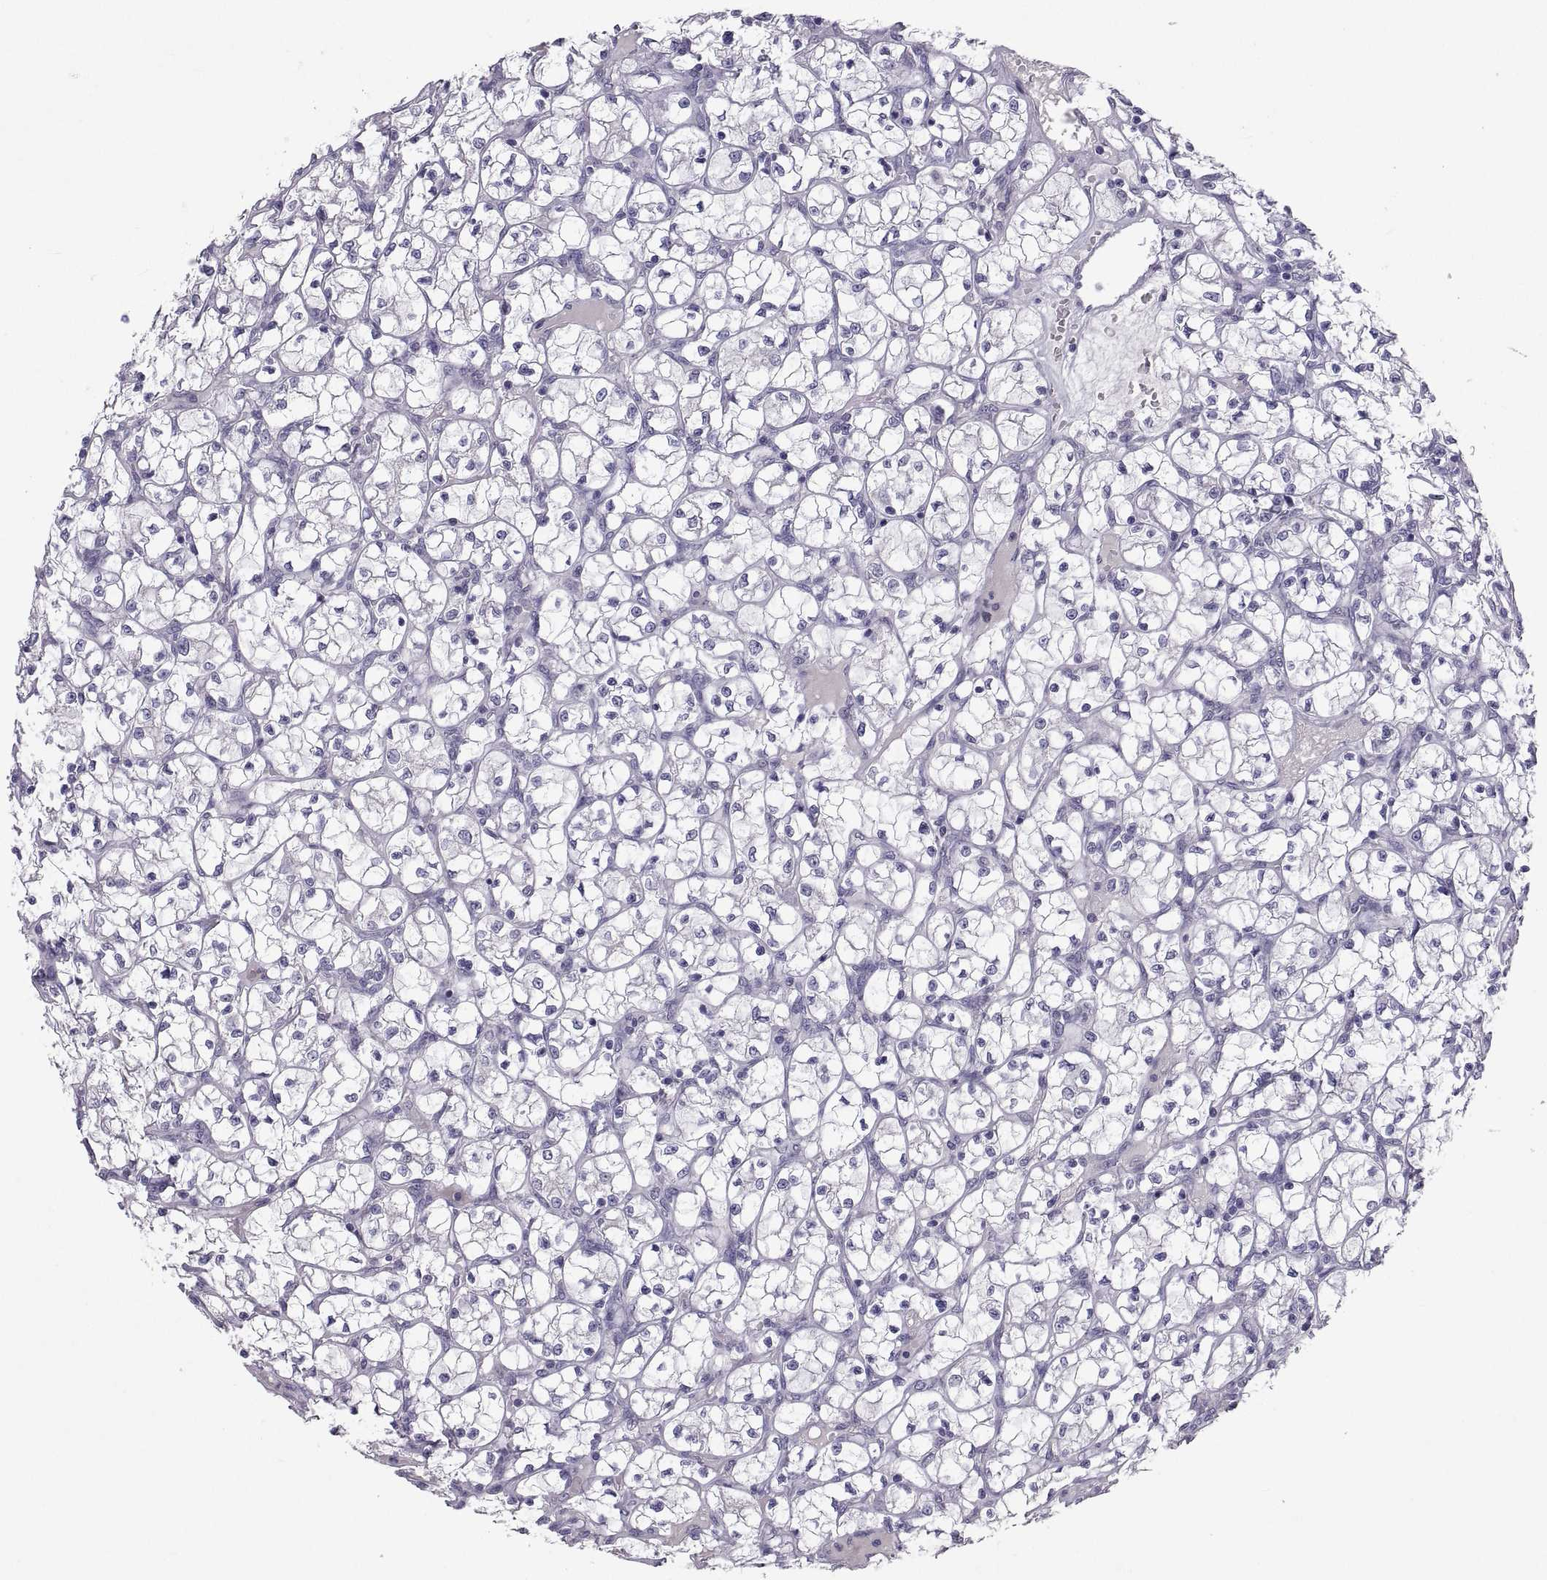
{"staining": {"intensity": "negative", "quantity": "none", "location": "none"}, "tissue": "renal cancer", "cell_type": "Tumor cells", "image_type": "cancer", "snomed": [{"axis": "morphology", "description": "Adenocarcinoma, NOS"}, {"axis": "topography", "description": "Kidney"}], "caption": "There is no significant expression in tumor cells of adenocarcinoma (renal).", "gene": "IGSF1", "patient": {"sex": "female", "age": 64}}